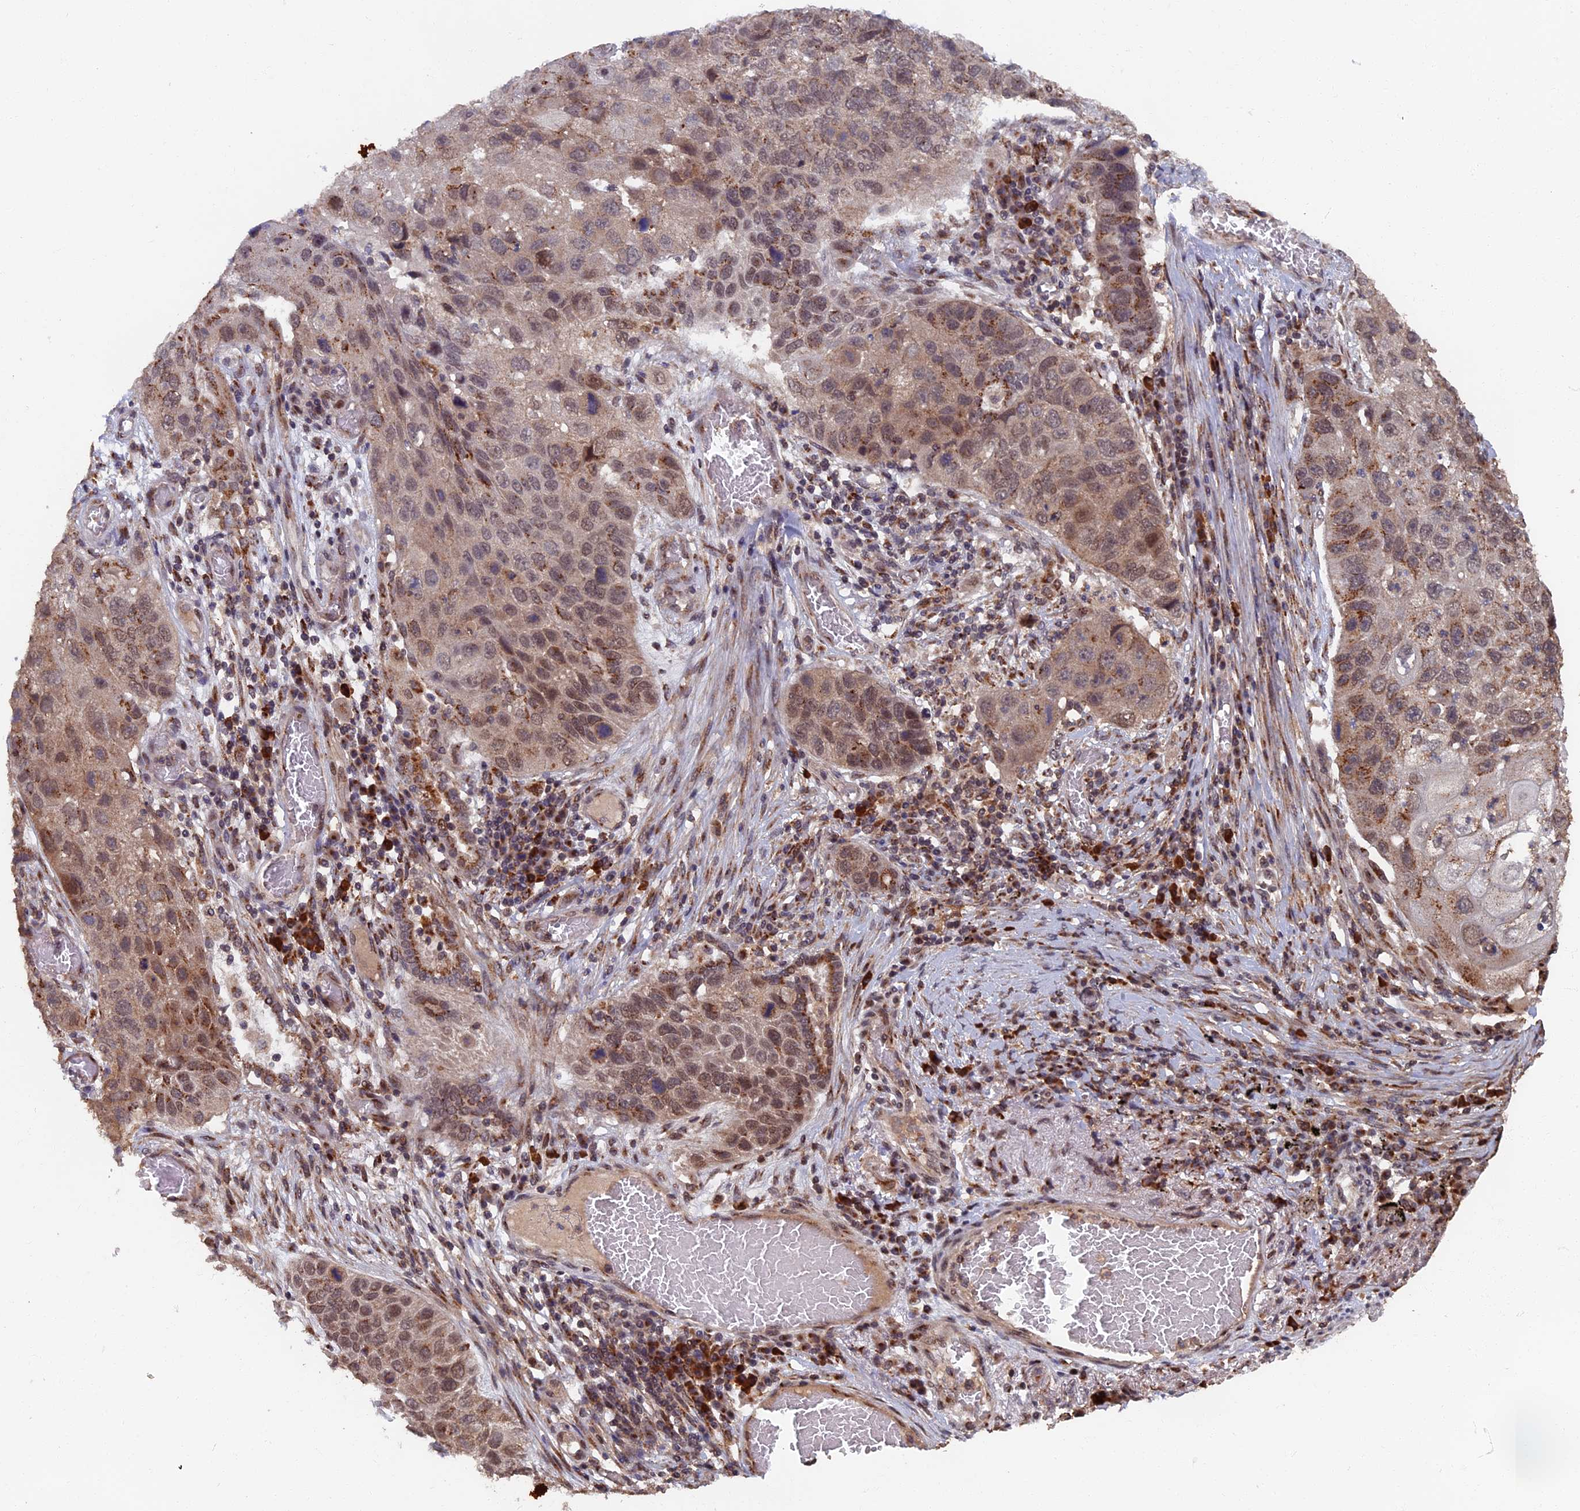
{"staining": {"intensity": "moderate", "quantity": ">75%", "location": "cytoplasmic/membranous,nuclear"}, "tissue": "lung cancer", "cell_type": "Tumor cells", "image_type": "cancer", "snomed": [{"axis": "morphology", "description": "Squamous cell carcinoma, NOS"}, {"axis": "topography", "description": "Lung"}], "caption": "IHC image of neoplastic tissue: lung cancer stained using immunohistochemistry (IHC) demonstrates medium levels of moderate protein expression localized specifically in the cytoplasmic/membranous and nuclear of tumor cells, appearing as a cytoplasmic/membranous and nuclear brown color.", "gene": "RASGRF1", "patient": {"sex": "male", "age": 61}}